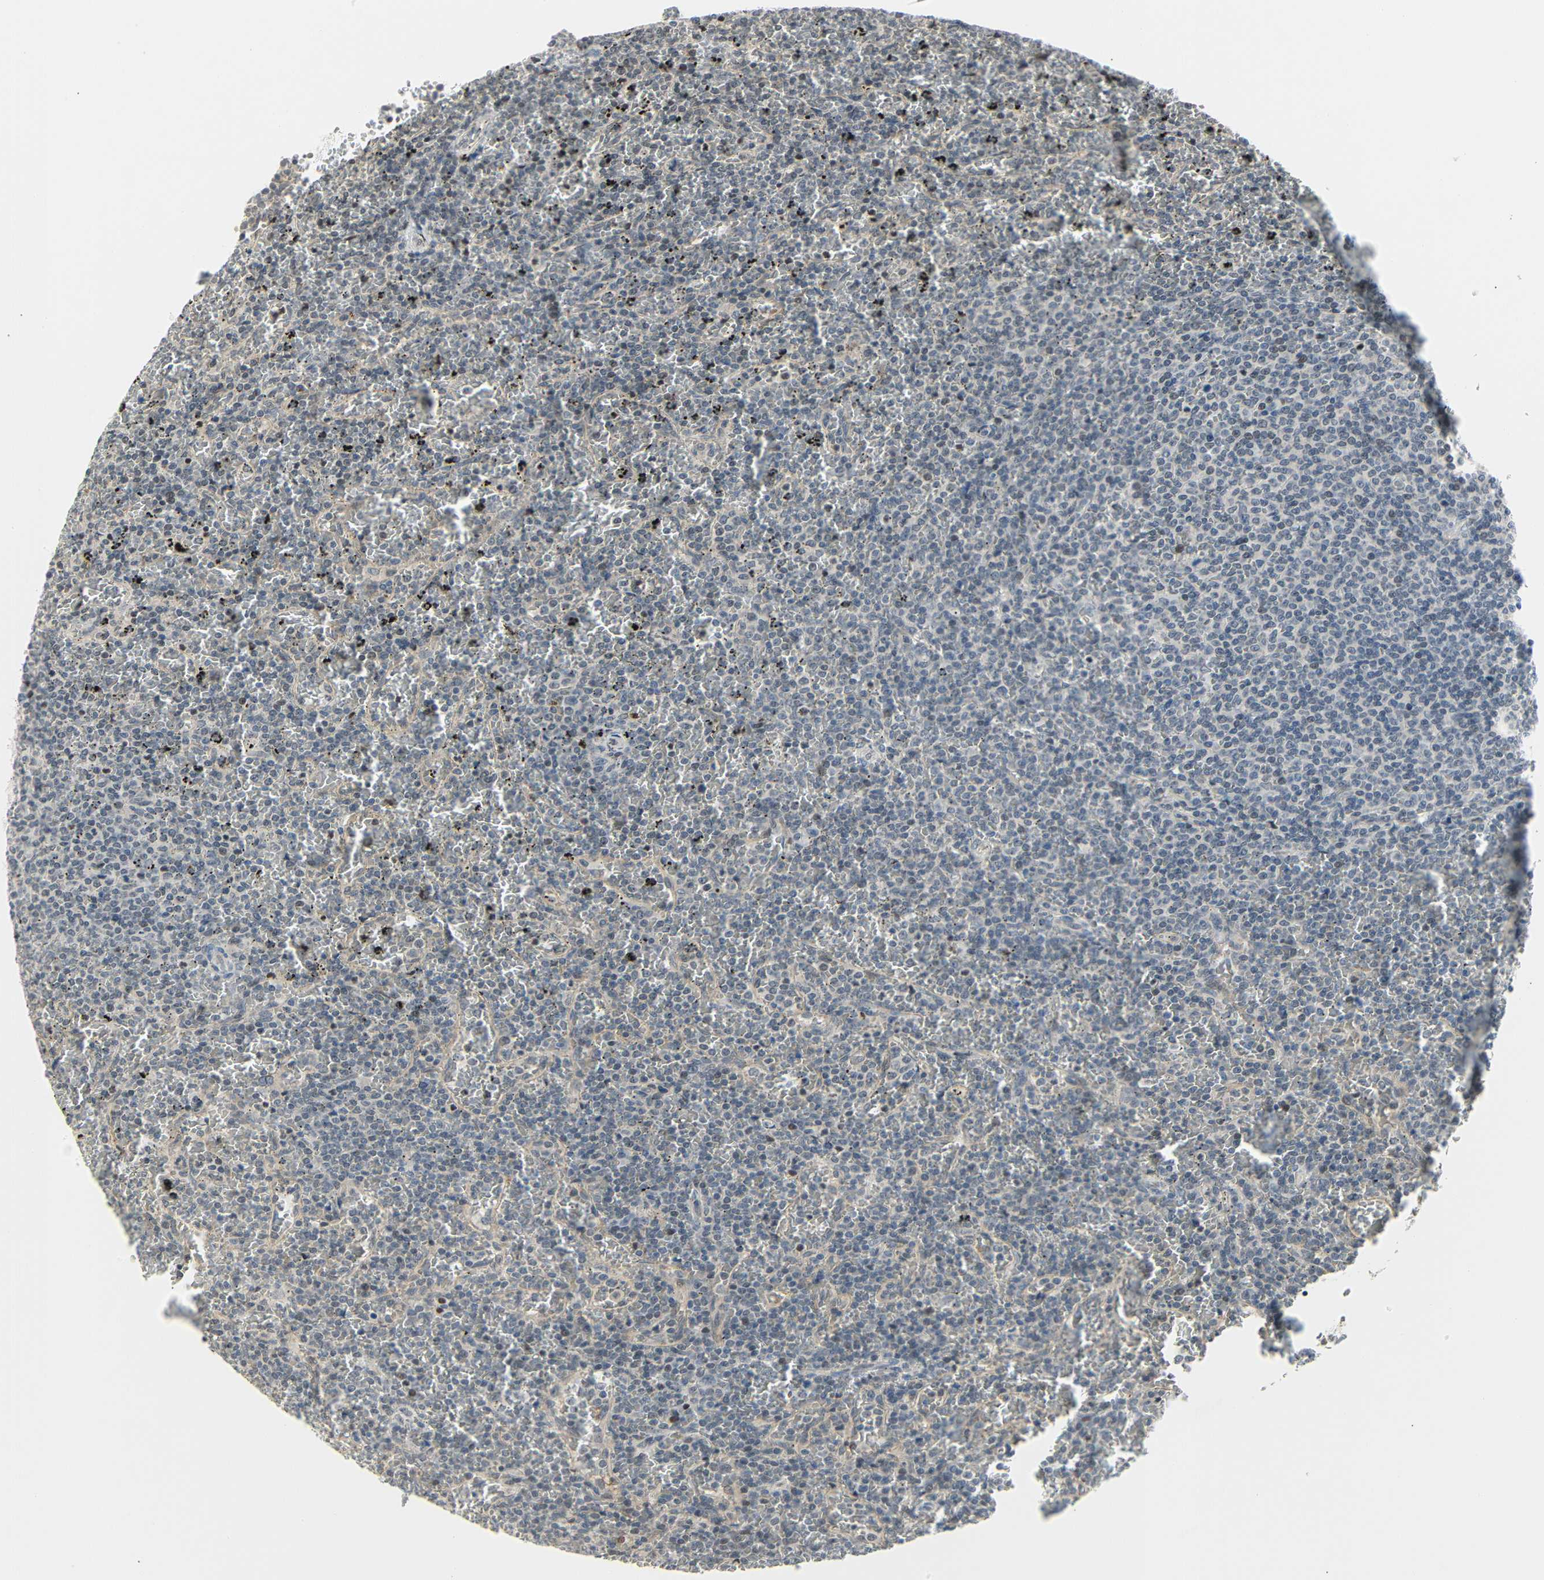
{"staining": {"intensity": "weak", "quantity": "<25%", "location": "cytoplasmic/membranous"}, "tissue": "lymphoma", "cell_type": "Tumor cells", "image_type": "cancer", "snomed": [{"axis": "morphology", "description": "Malignant lymphoma, non-Hodgkin's type, Low grade"}, {"axis": "topography", "description": "Spleen"}], "caption": "Tumor cells are negative for brown protein staining in low-grade malignant lymphoma, non-Hodgkin's type.", "gene": "IMPG2", "patient": {"sex": "female", "age": 77}}